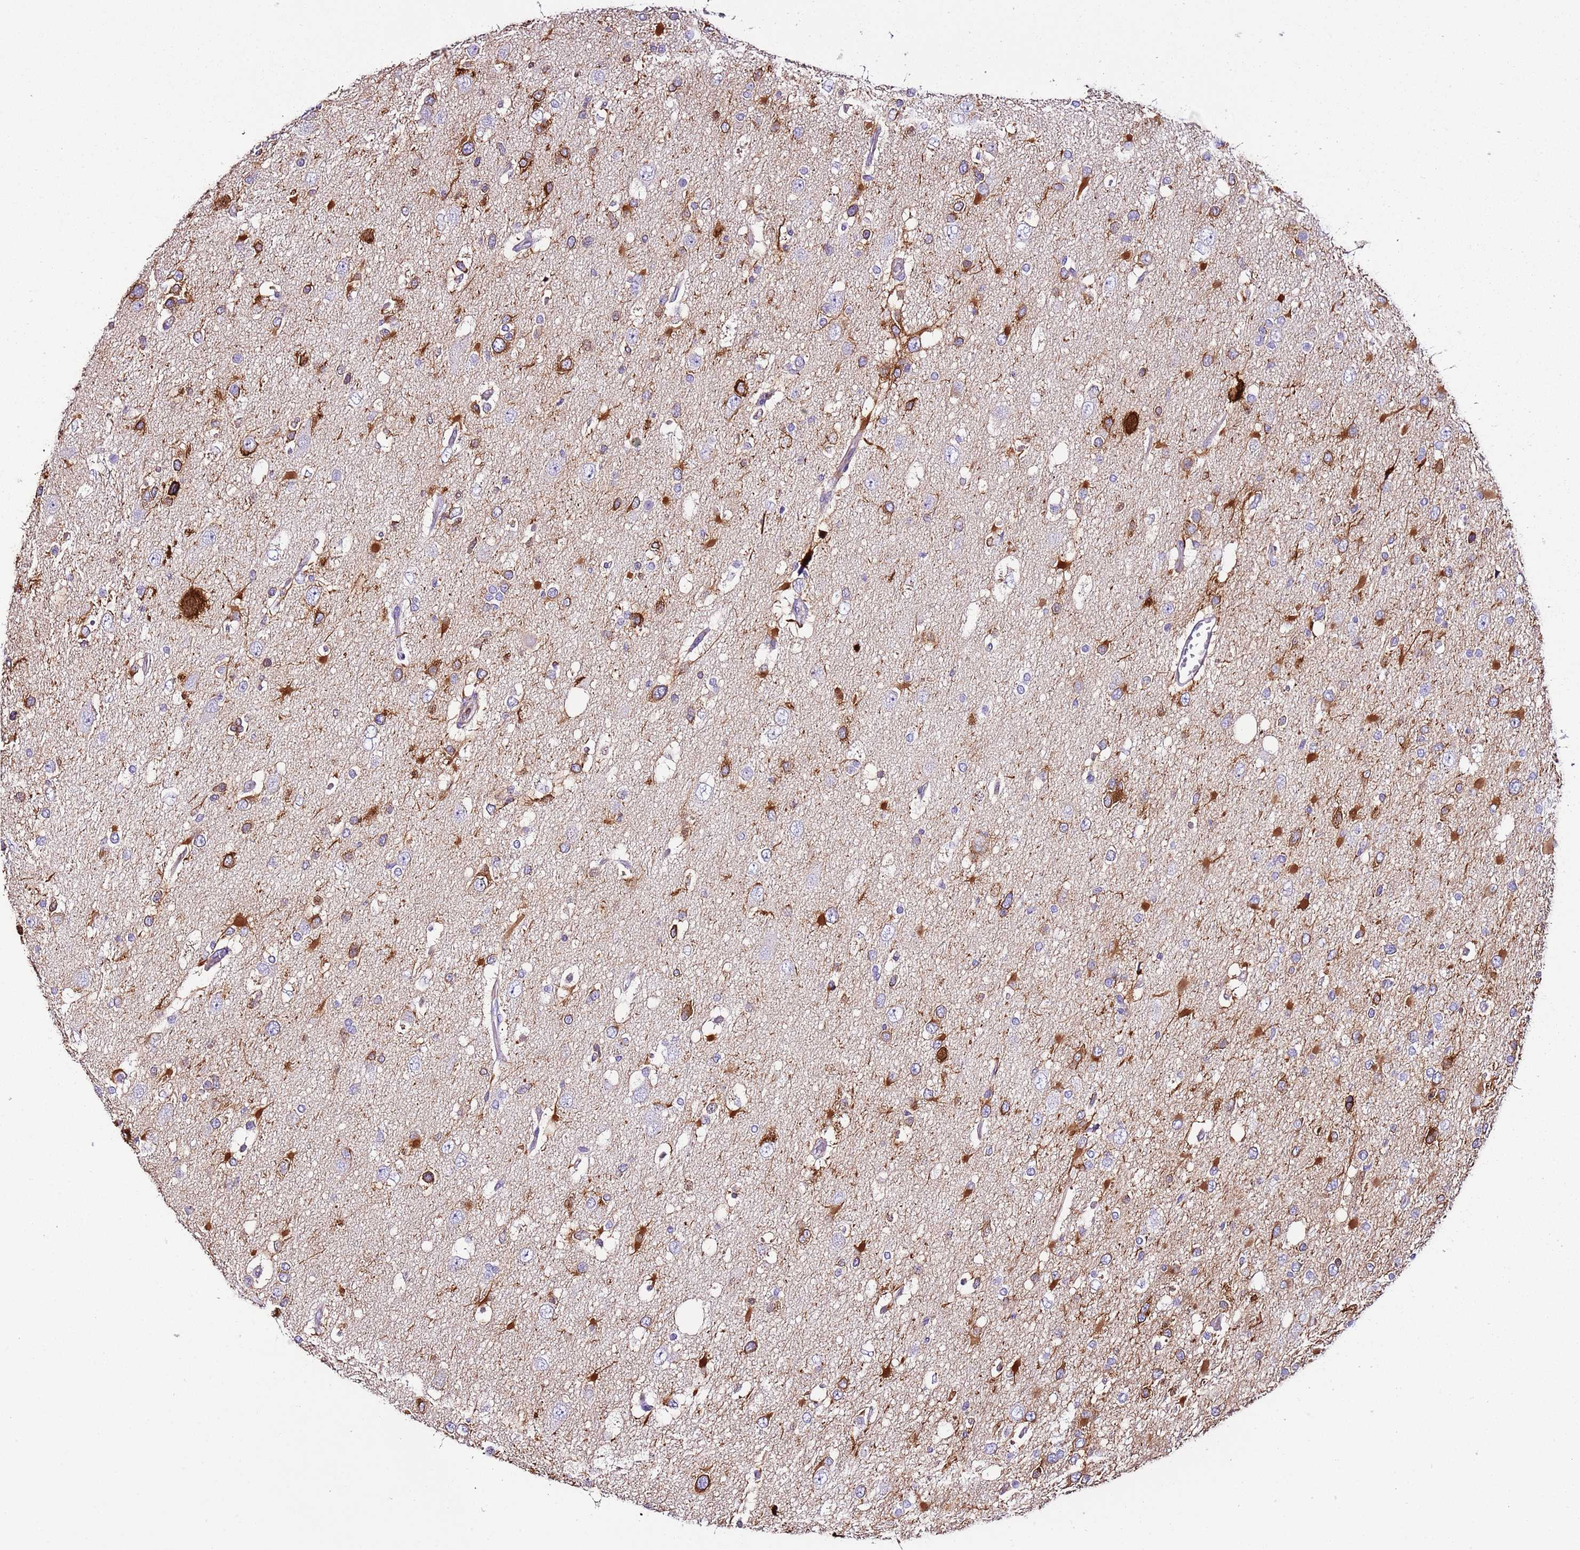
{"staining": {"intensity": "moderate", "quantity": "25%-75%", "location": "cytoplasmic/membranous"}, "tissue": "glioma", "cell_type": "Tumor cells", "image_type": "cancer", "snomed": [{"axis": "morphology", "description": "Glioma, malignant, High grade"}, {"axis": "topography", "description": "Brain"}], "caption": "Tumor cells display moderate cytoplasmic/membranous positivity in about 25%-75% of cells in glioma.", "gene": "FAM174C", "patient": {"sex": "male", "age": 53}}